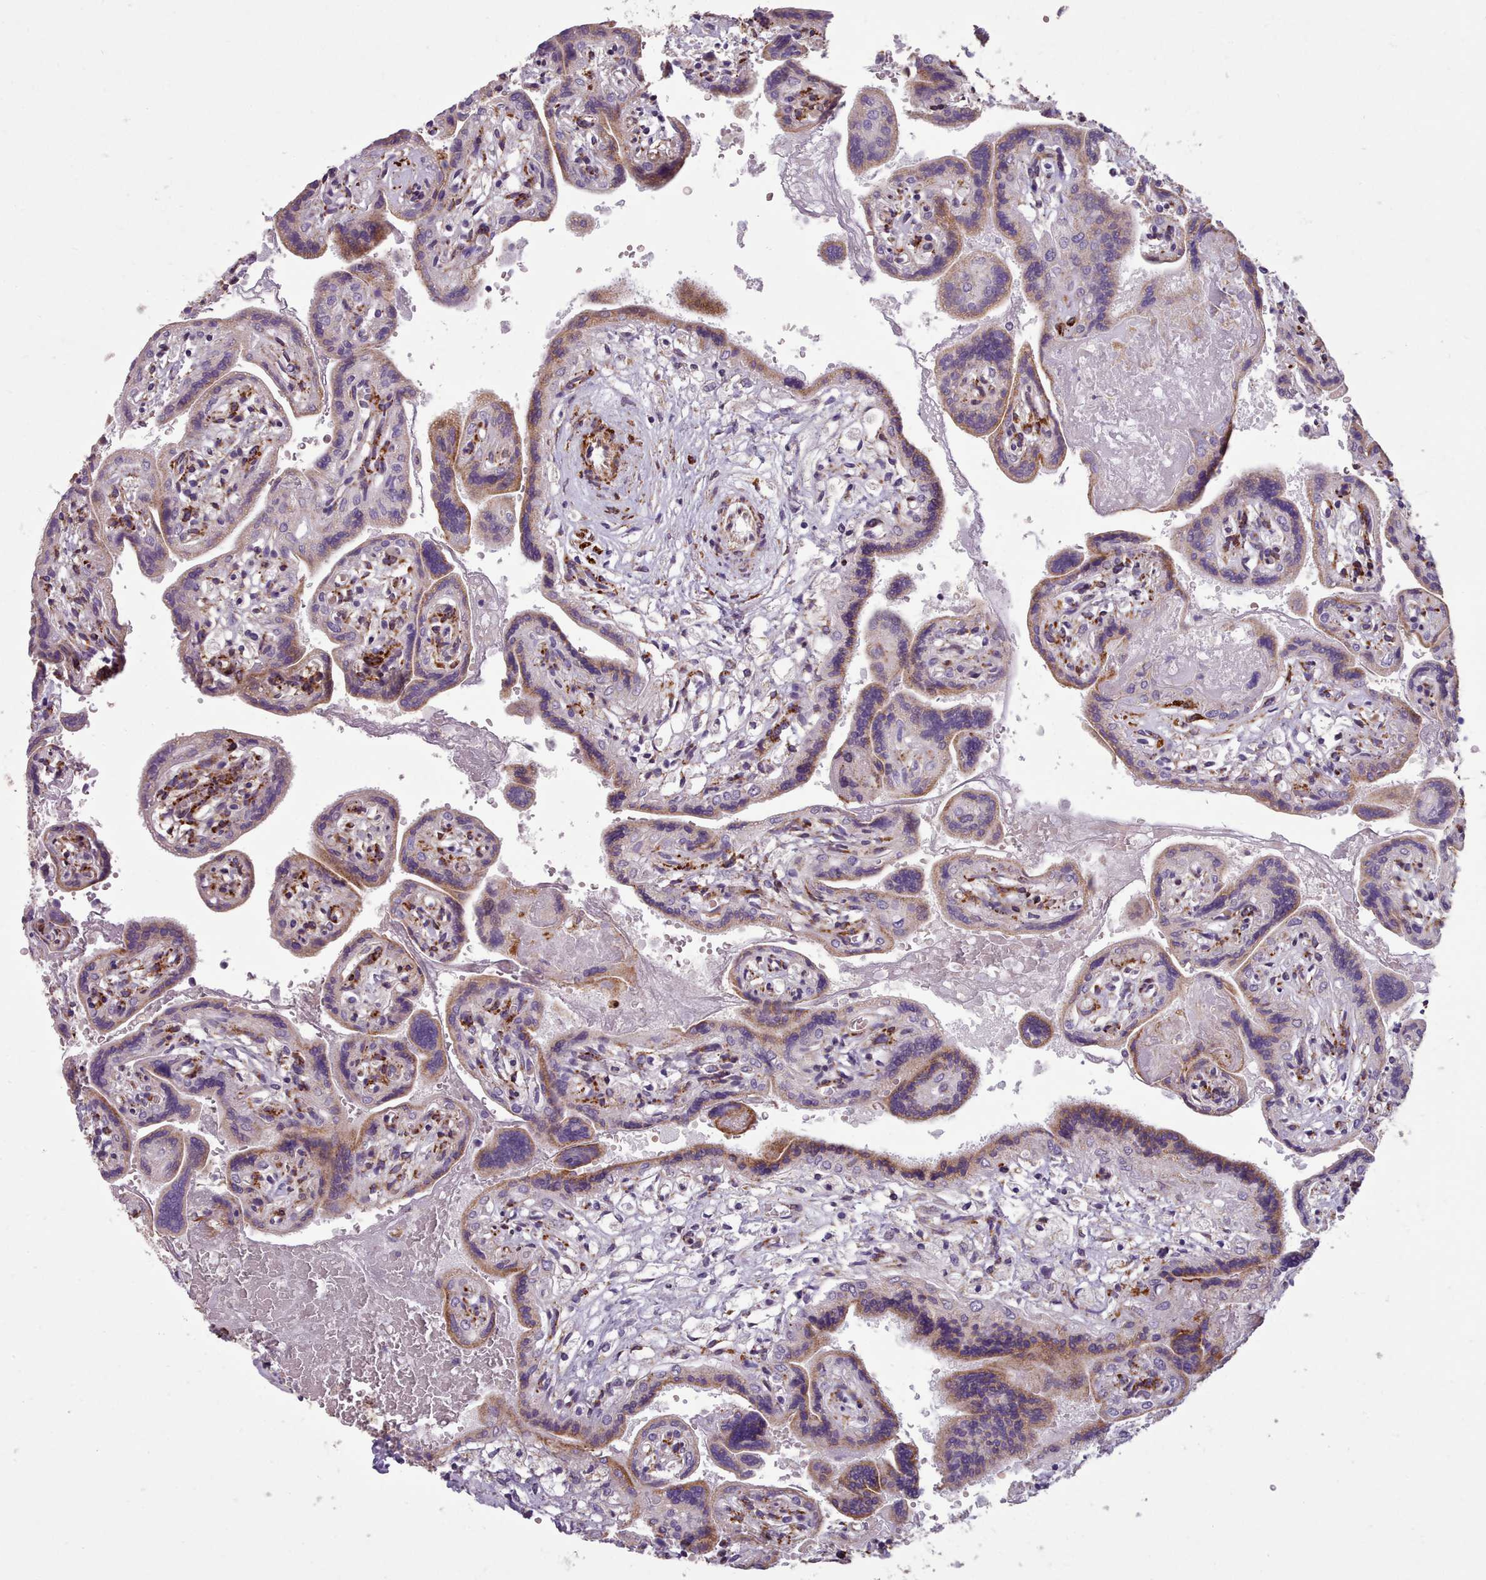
{"staining": {"intensity": "strong", "quantity": ">75%", "location": "cytoplasmic/membranous"}, "tissue": "placenta", "cell_type": "Decidual cells", "image_type": "normal", "snomed": [{"axis": "morphology", "description": "Normal tissue, NOS"}, {"axis": "topography", "description": "Placenta"}], "caption": "Immunohistochemistry (DAB (3,3'-diaminobenzidine)) staining of benign human placenta shows strong cytoplasmic/membranous protein positivity in about >75% of decidual cells. (DAB (3,3'-diaminobenzidine) IHC with brightfield microscopy, high magnification).", "gene": "FKBP10", "patient": {"sex": "female", "age": 37}}